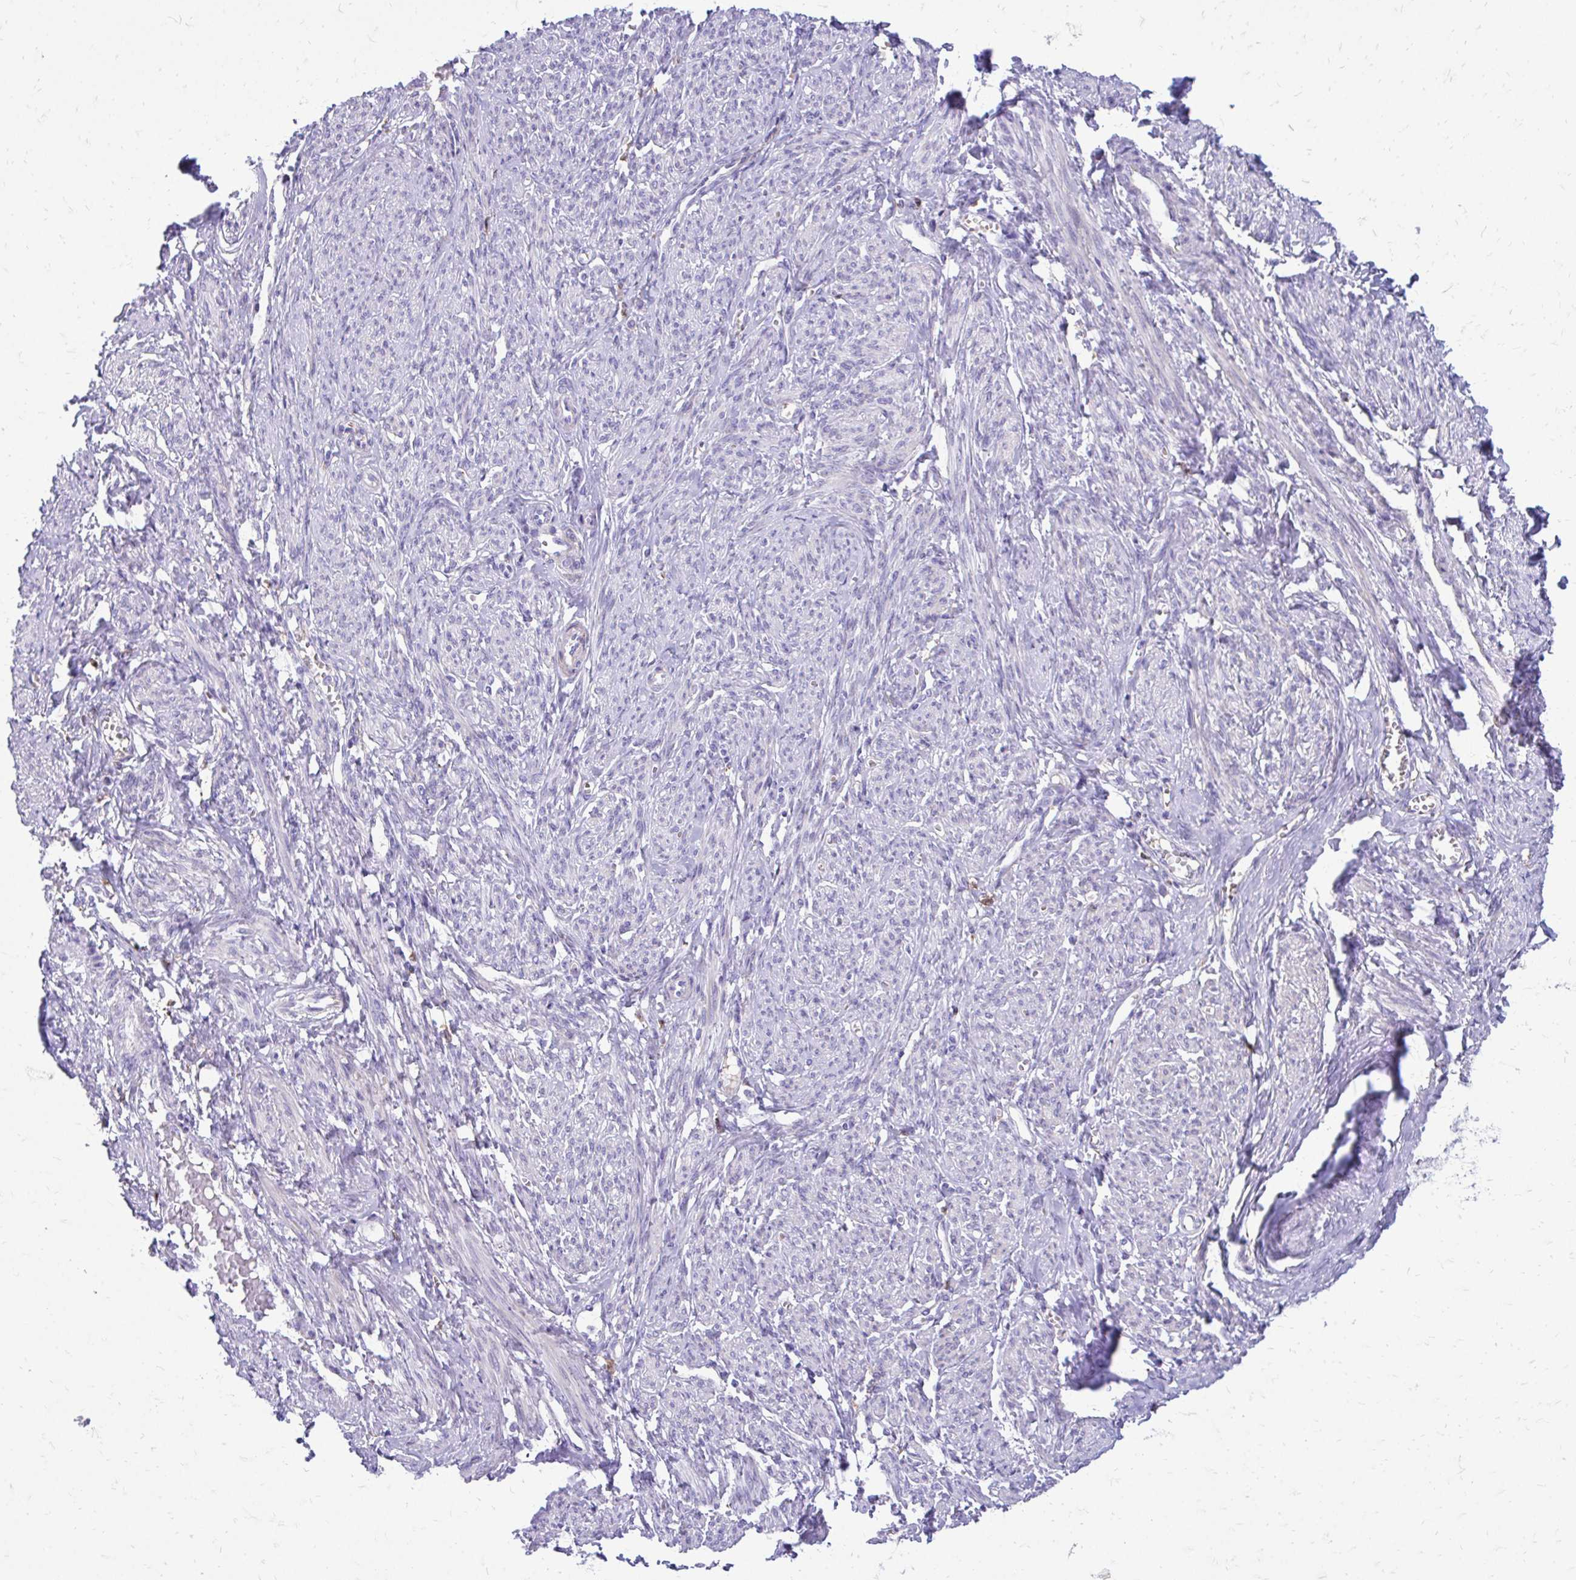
{"staining": {"intensity": "negative", "quantity": "none", "location": "none"}, "tissue": "smooth muscle", "cell_type": "Smooth muscle cells", "image_type": "normal", "snomed": [{"axis": "morphology", "description": "Normal tissue, NOS"}, {"axis": "topography", "description": "Smooth muscle"}], "caption": "IHC of normal human smooth muscle demonstrates no expression in smooth muscle cells.", "gene": "SIGLEC11", "patient": {"sex": "female", "age": 65}}